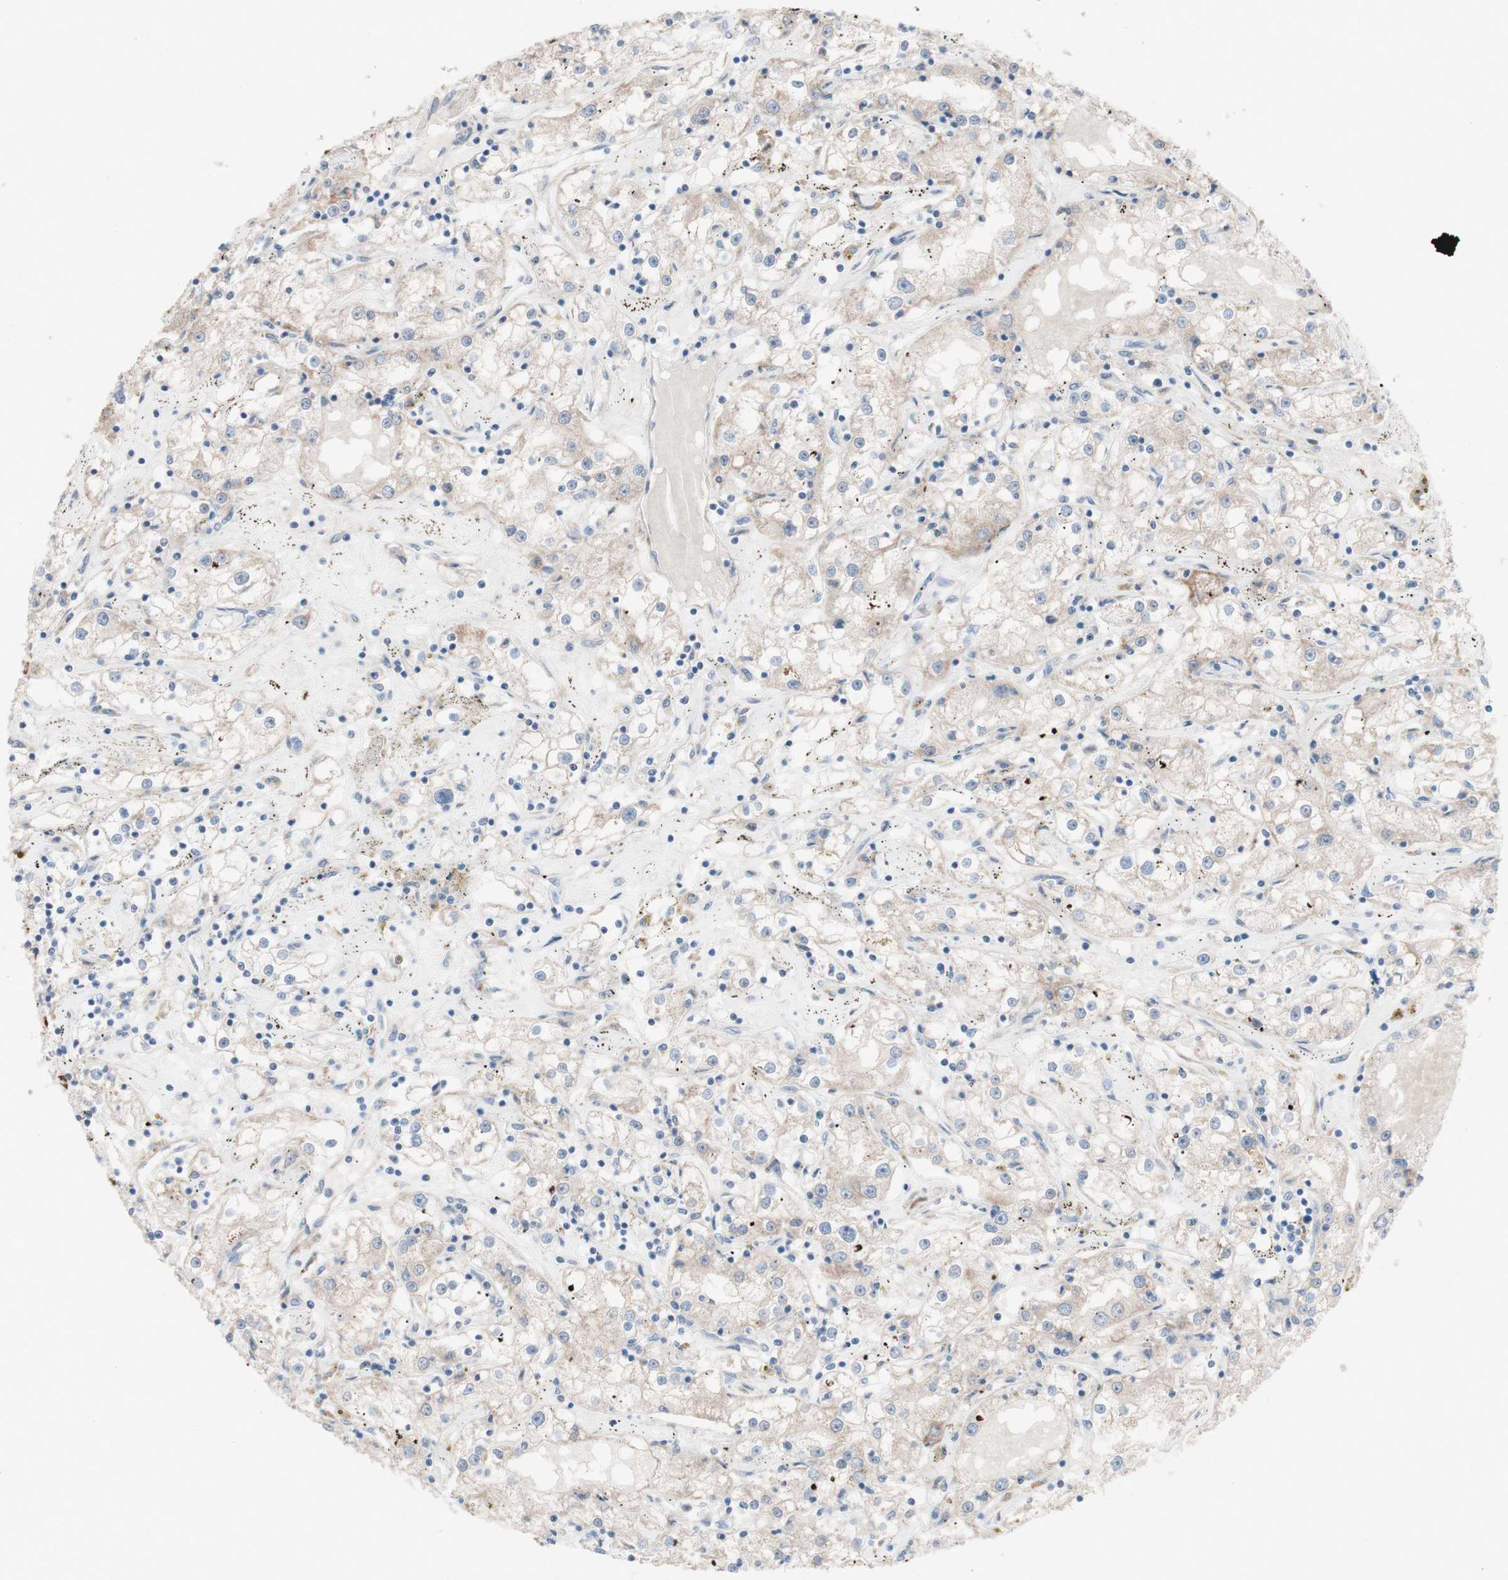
{"staining": {"intensity": "weak", "quantity": "<25%", "location": "cytoplasmic/membranous"}, "tissue": "renal cancer", "cell_type": "Tumor cells", "image_type": "cancer", "snomed": [{"axis": "morphology", "description": "Adenocarcinoma, NOS"}, {"axis": "topography", "description": "Kidney"}], "caption": "The histopathology image demonstrates no staining of tumor cells in renal cancer.", "gene": "AGPAT5", "patient": {"sex": "male", "age": 56}}